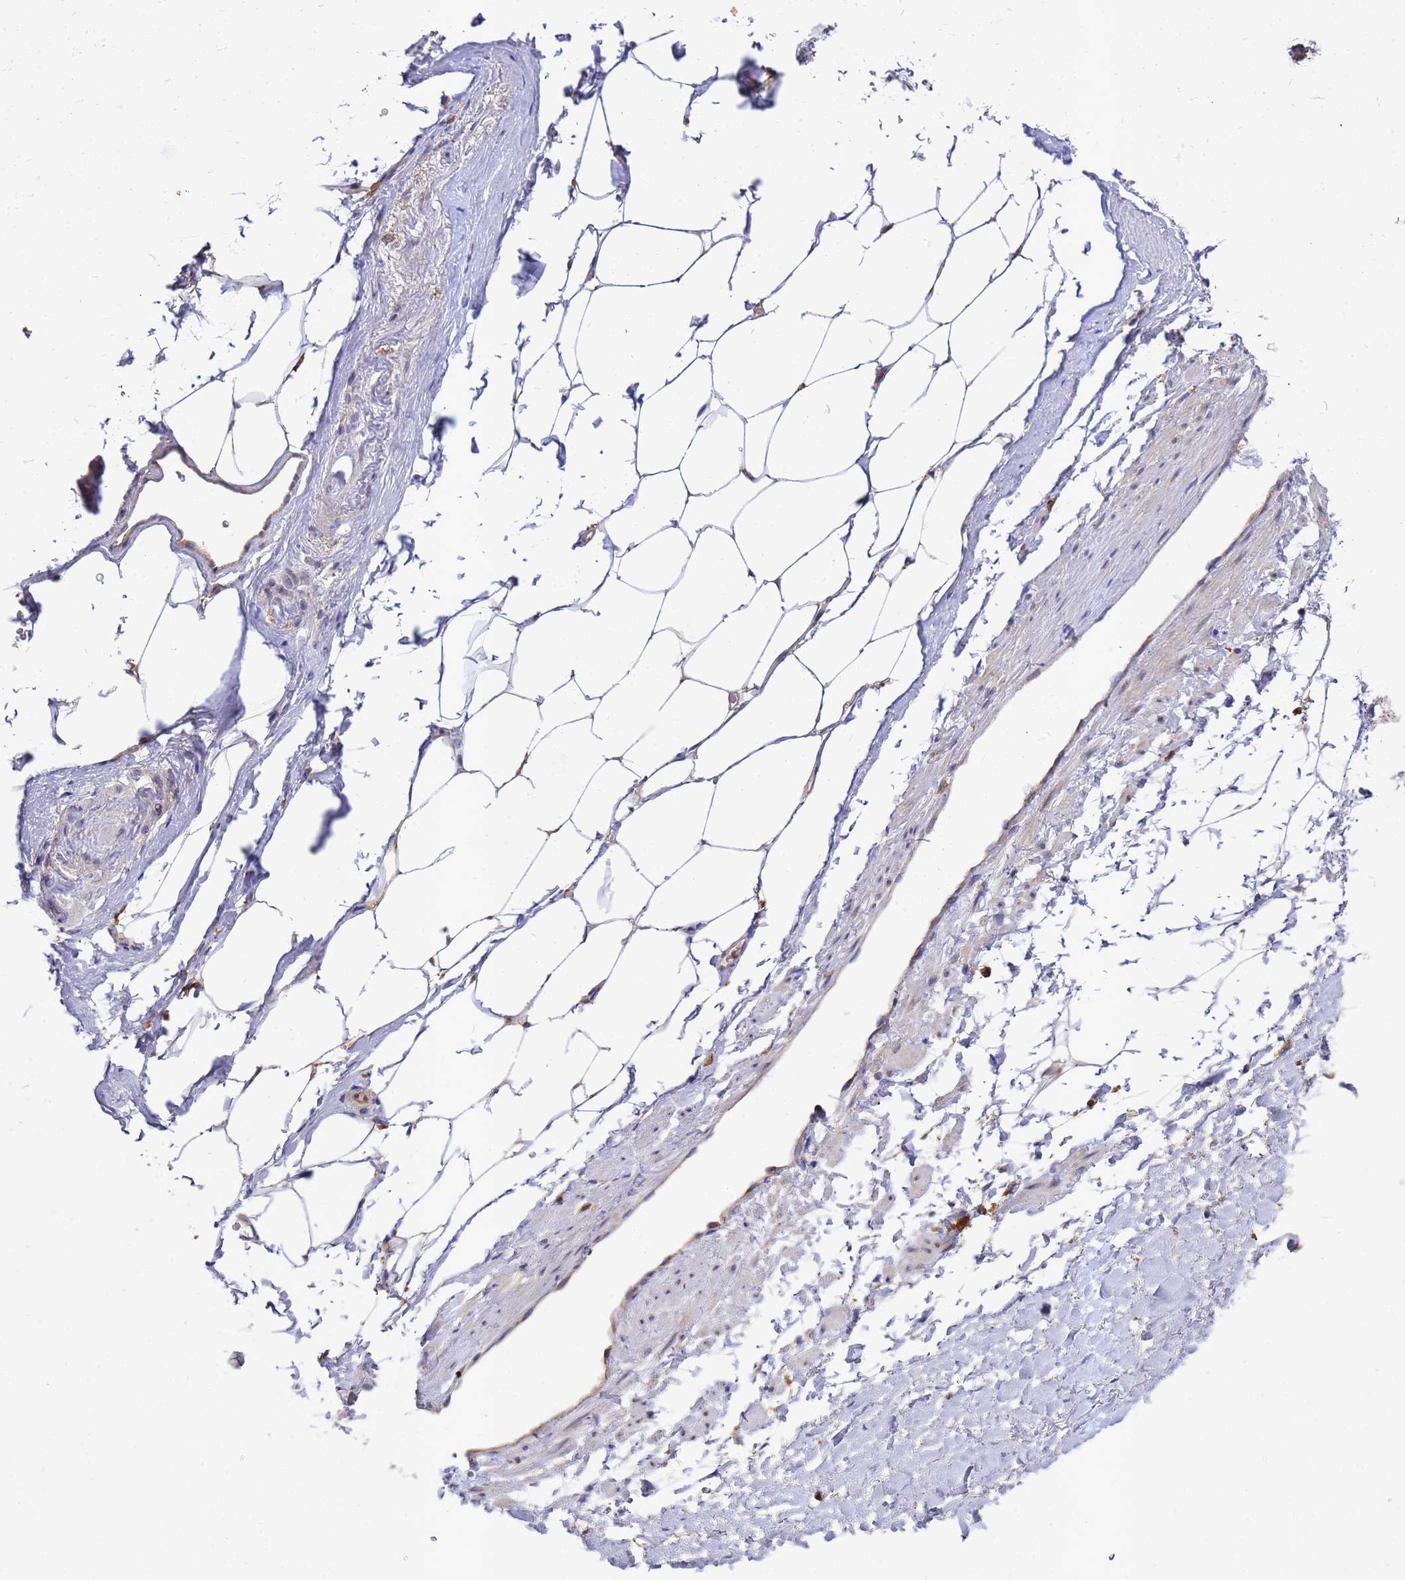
{"staining": {"intensity": "weak", "quantity": "25%-75%", "location": "cytoplasmic/membranous"}, "tissue": "adipose tissue", "cell_type": "Adipocytes", "image_type": "normal", "snomed": [{"axis": "morphology", "description": "Normal tissue, NOS"}, {"axis": "morphology", "description": "Adenocarcinoma, Low grade"}, {"axis": "topography", "description": "Prostate"}, {"axis": "topography", "description": "Peripheral nerve tissue"}], "caption": "Protein expression analysis of benign adipose tissue displays weak cytoplasmic/membranous positivity in about 25%-75% of adipocytes.", "gene": "RNF215", "patient": {"sex": "male", "age": 63}}